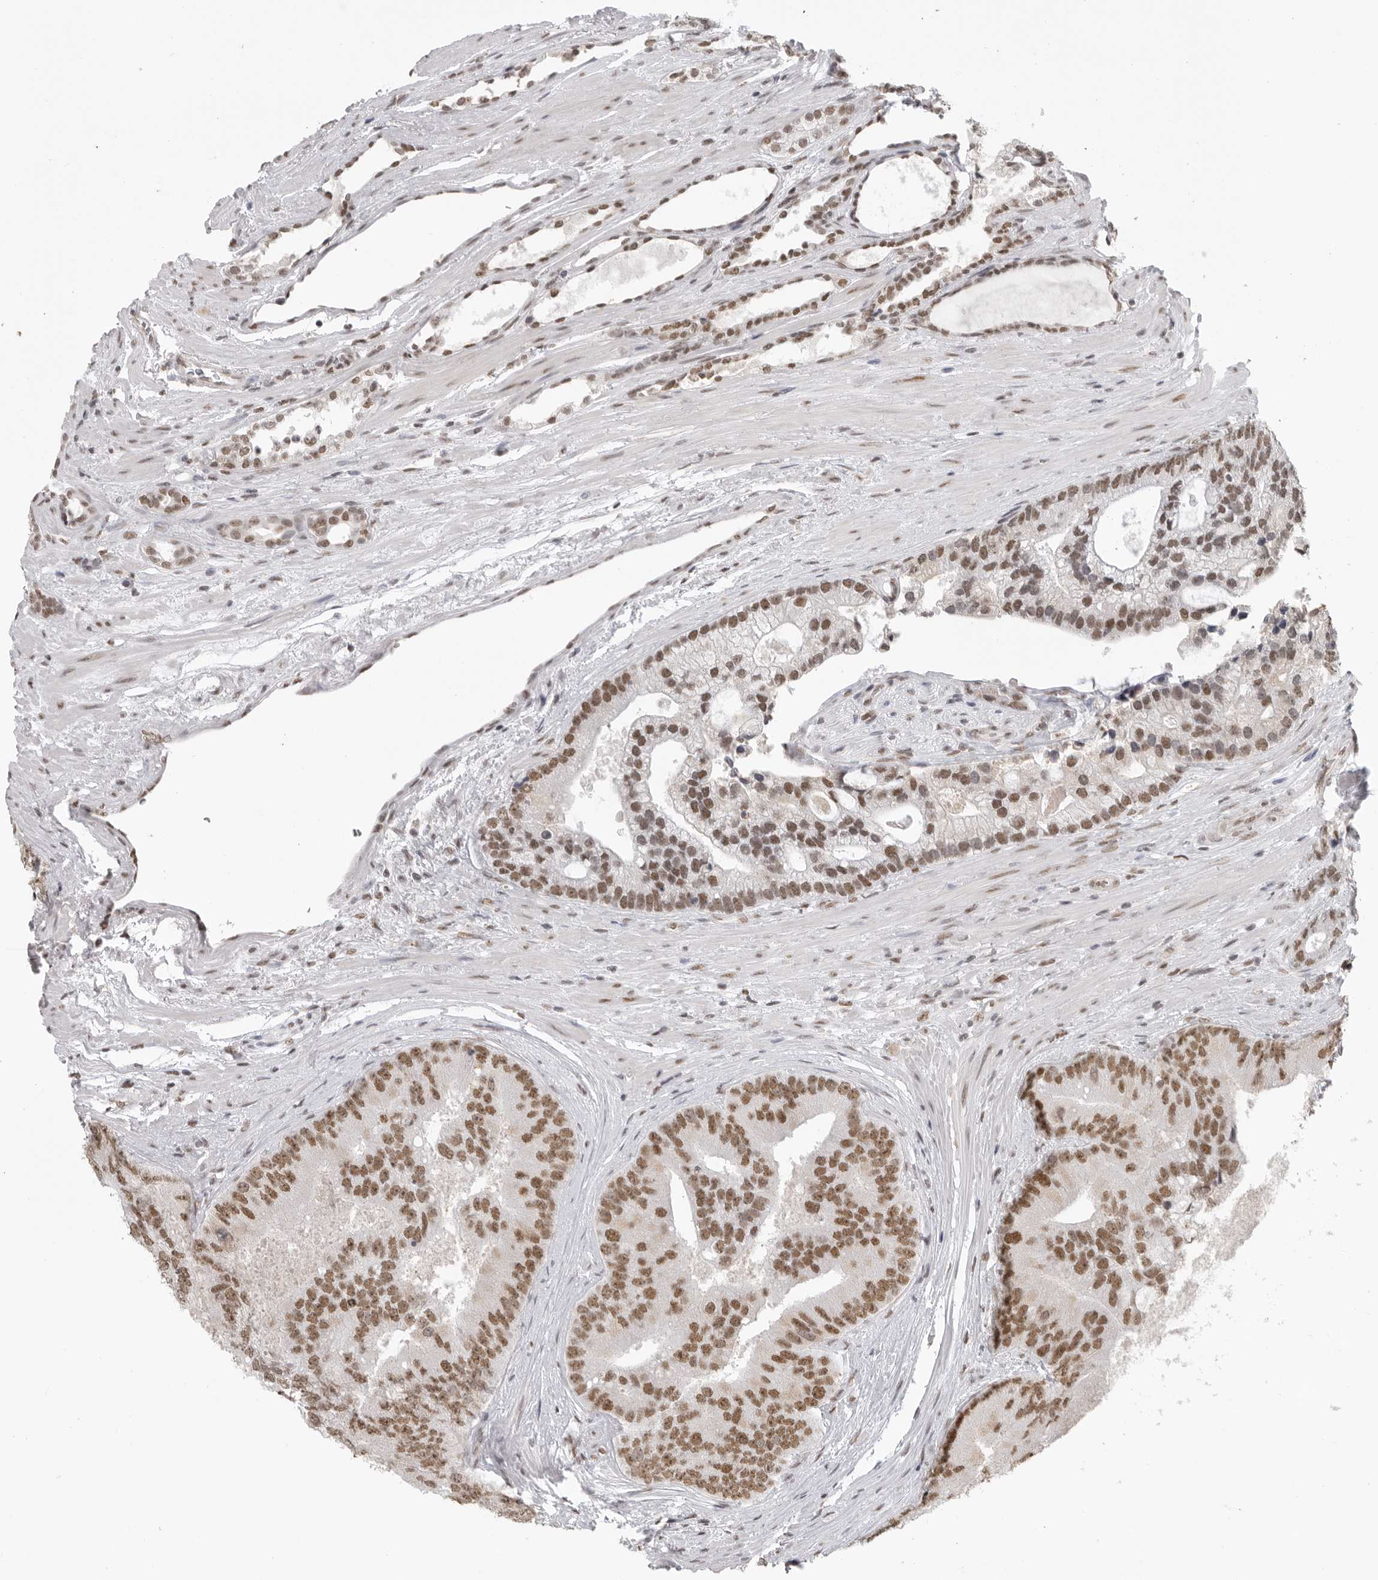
{"staining": {"intensity": "moderate", "quantity": ">75%", "location": "nuclear"}, "tissue": "prostate cancer", "cell_type": "Tumor cells", "image_type": "cancer", "snomed": [{"axis": "morphology", "description": "Adenocarcinoma, High grade"}, {"axis": "topography", "description": "Prostate"}], "caption": "Moderate nuclear expression is seen in approximately >75% of tumor cells in prostate cancer (high-grade adenocarcinoma).", "gene": "RPA2", "patient": {"sex": "male", "age": 70}}